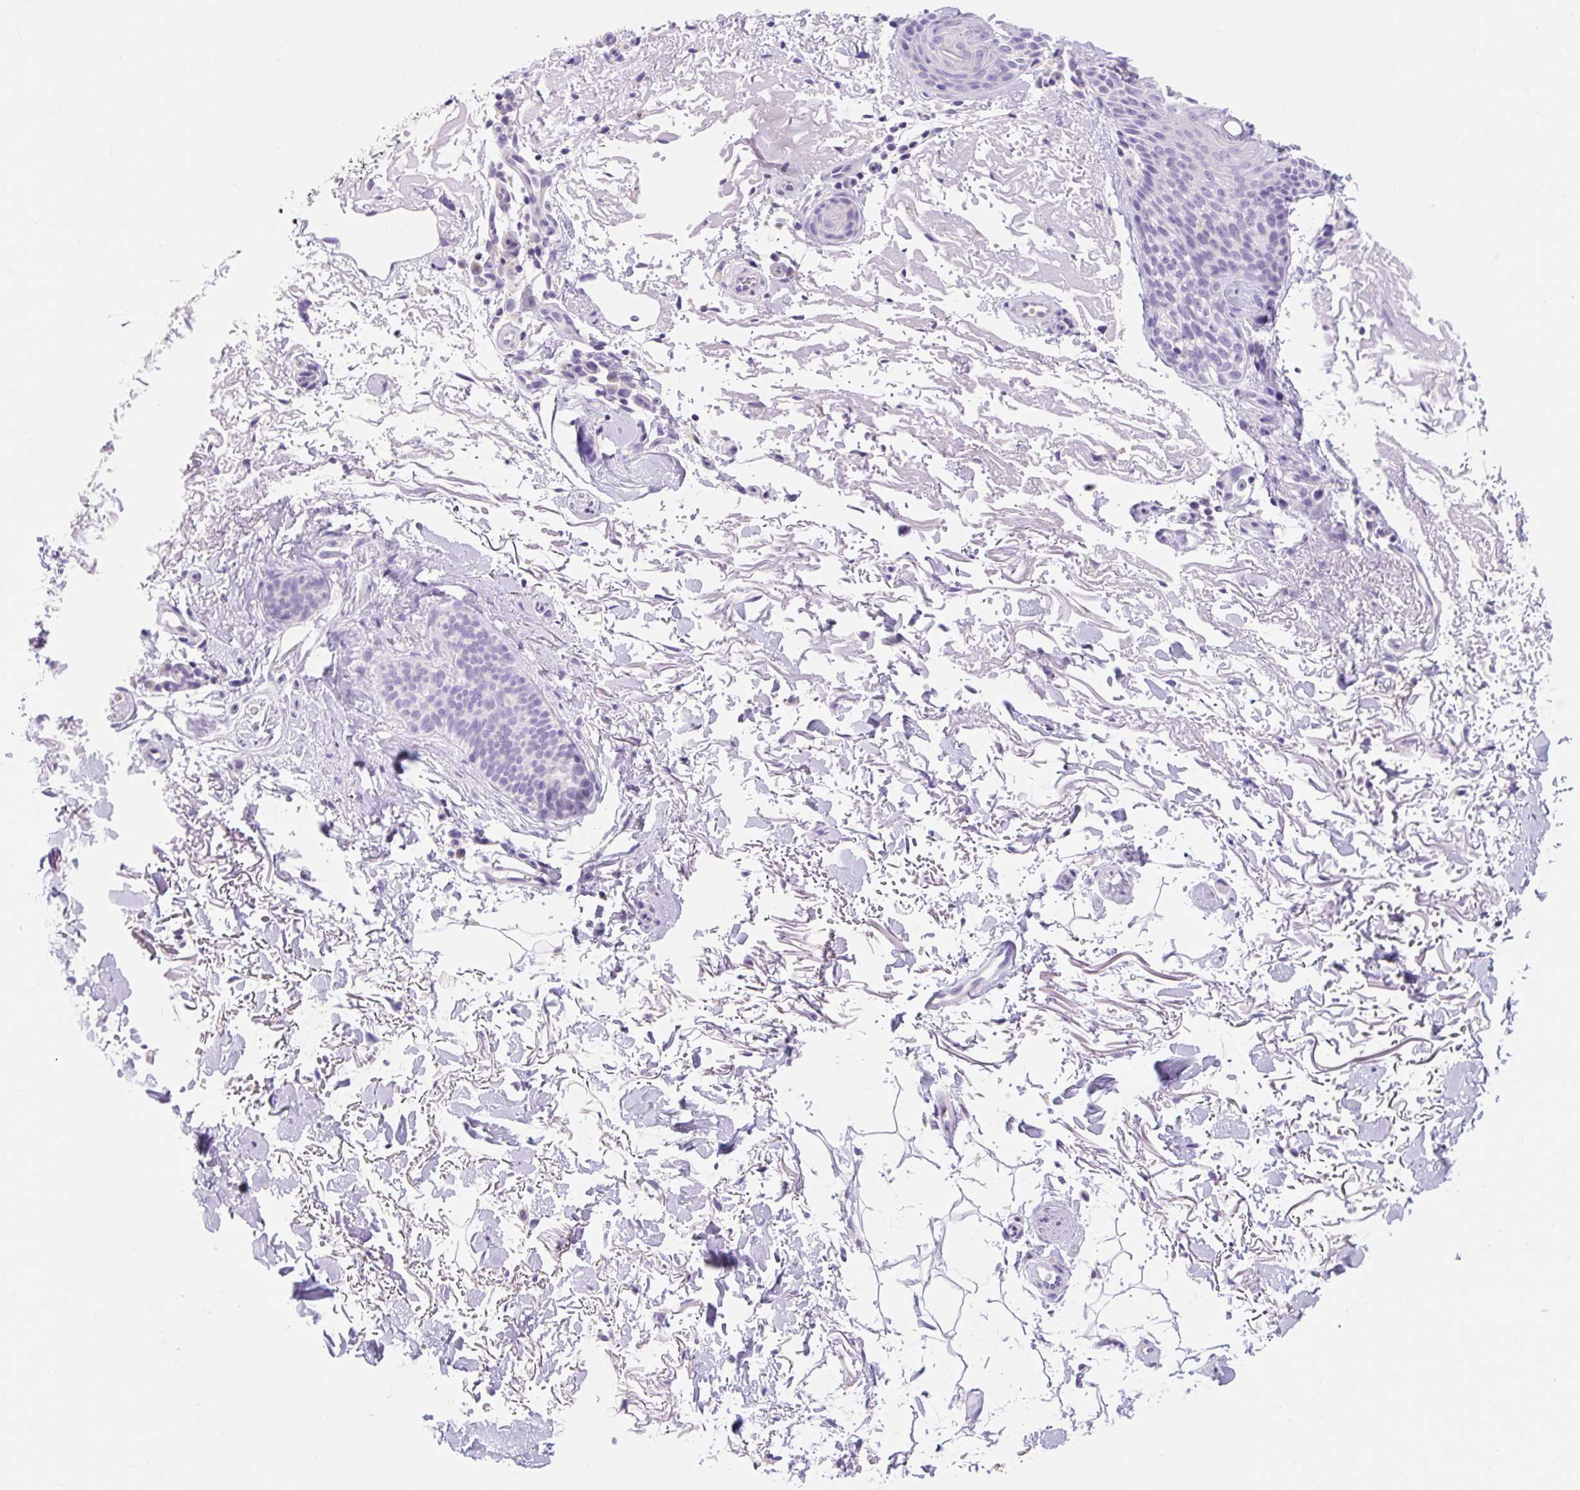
{"staining": {"intensity": "negative", "quantity": "none", "location": "none"}, "tissue": "skin cancer", "cell_type": "Tumor cells", "image_type": "cancer", "snomed": [{"axis": "morphology", "description": "Basal cell carcinoma"}, {"axis": "topography", "description": "Skin"}], "caption": "Skin basal cell carcinoma stained for a protein using IHC demonstrates no expression tumor cells.", "gene": "SLC28A1", "patient": {"sex": "female", "age": 77}}